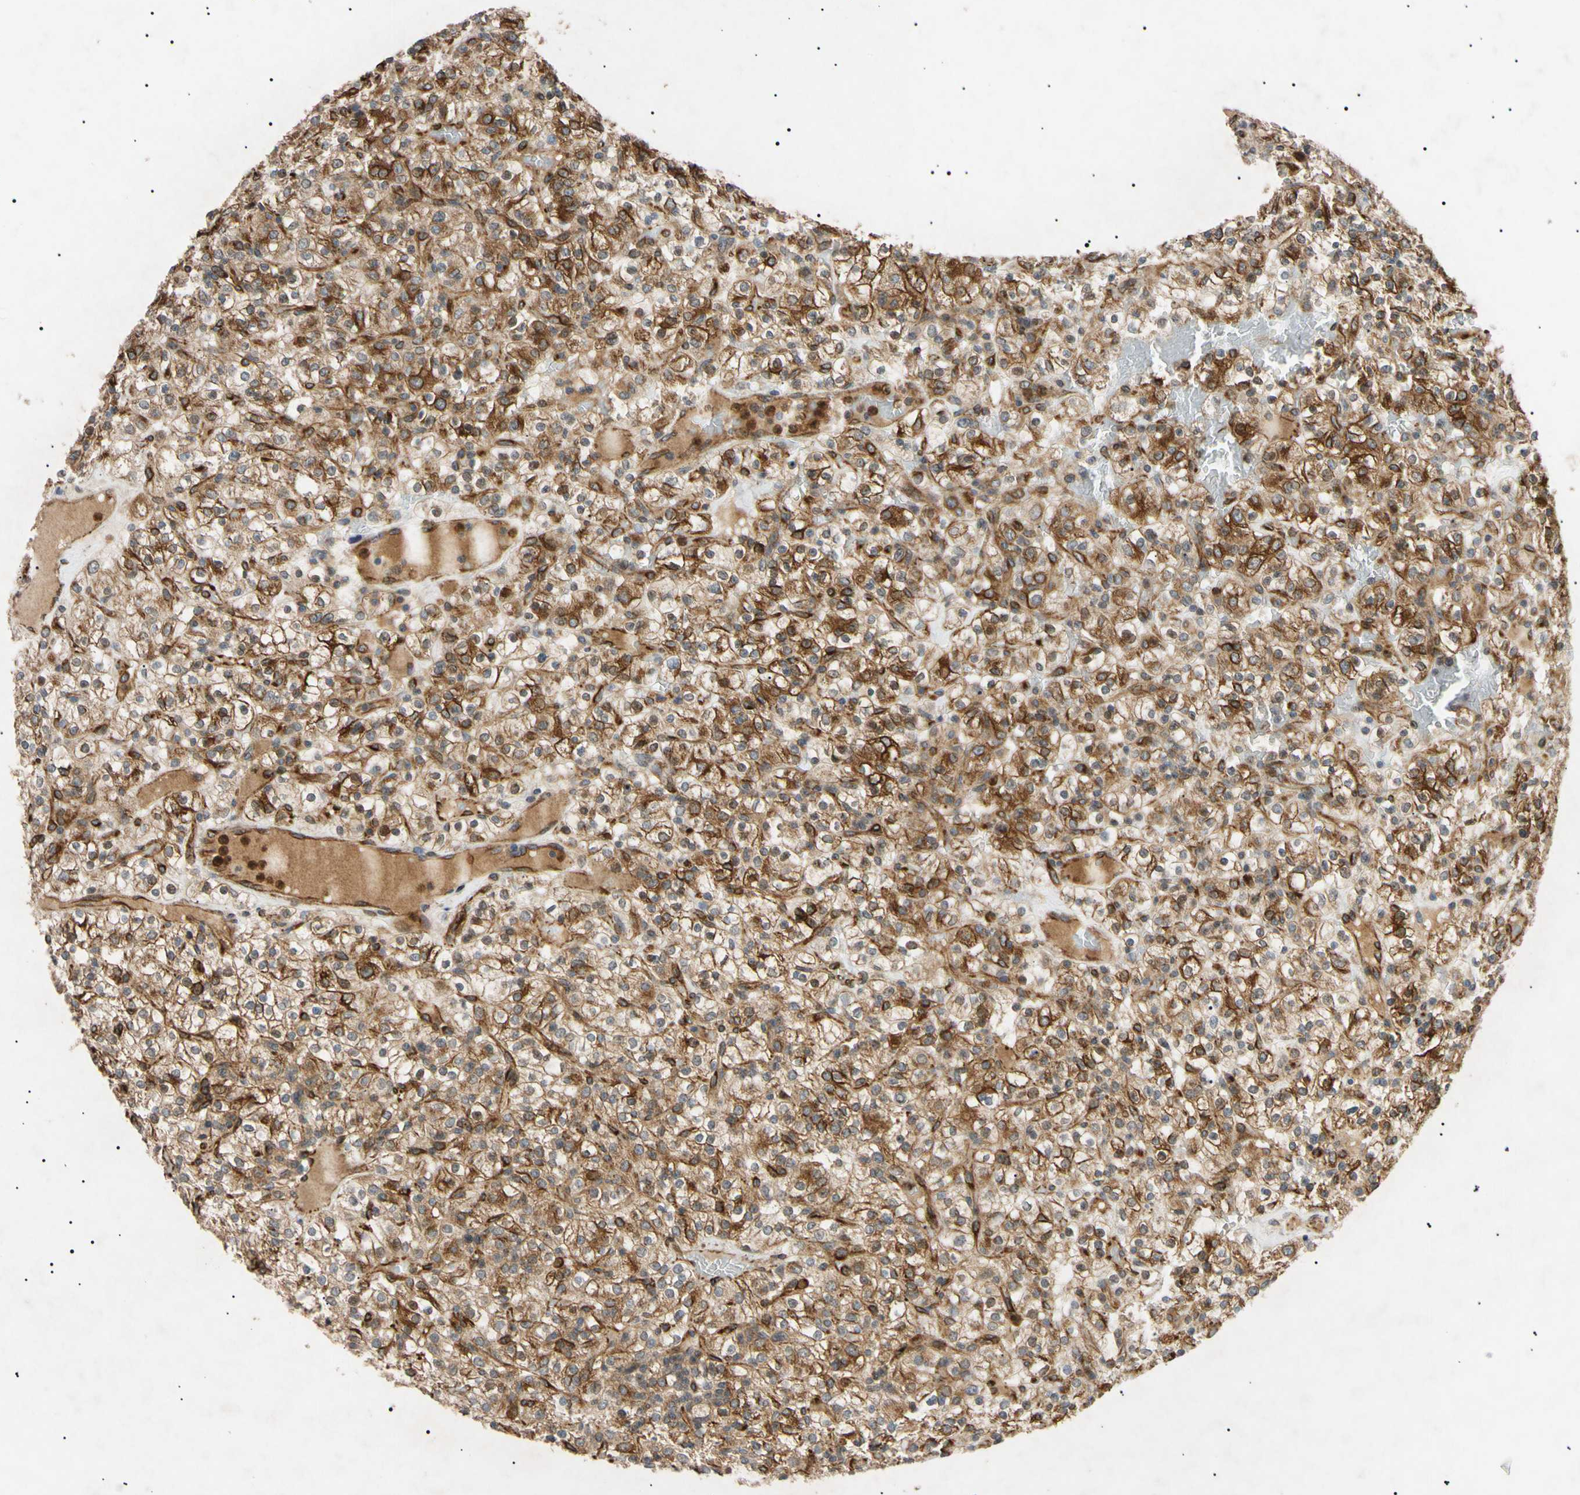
{"staining": {"intensity": "moderate", "quantity": ">75%", "location": "cytoplasmic/membranous"}, "tissue": "renal cancer", "cell_type": "Tumor cells", "image_type": "cancer", "snomed": [{"axis": "morphology", "description": "Normal tissue, NOS"}, {"axis": "morphology", "description": "Adenocarcinoma, NOS"}, {"axis": "topography", "description": "Kidney"}], "caption": "A high-resolution image shows IHC staining of renal adenocarcinoma, which displays moderate cytoplasmic/membranous positivity in approximately >75% of tumor cells.", "gene": "TUBB4A", "patient": {"sex": "female", "age": 72}}